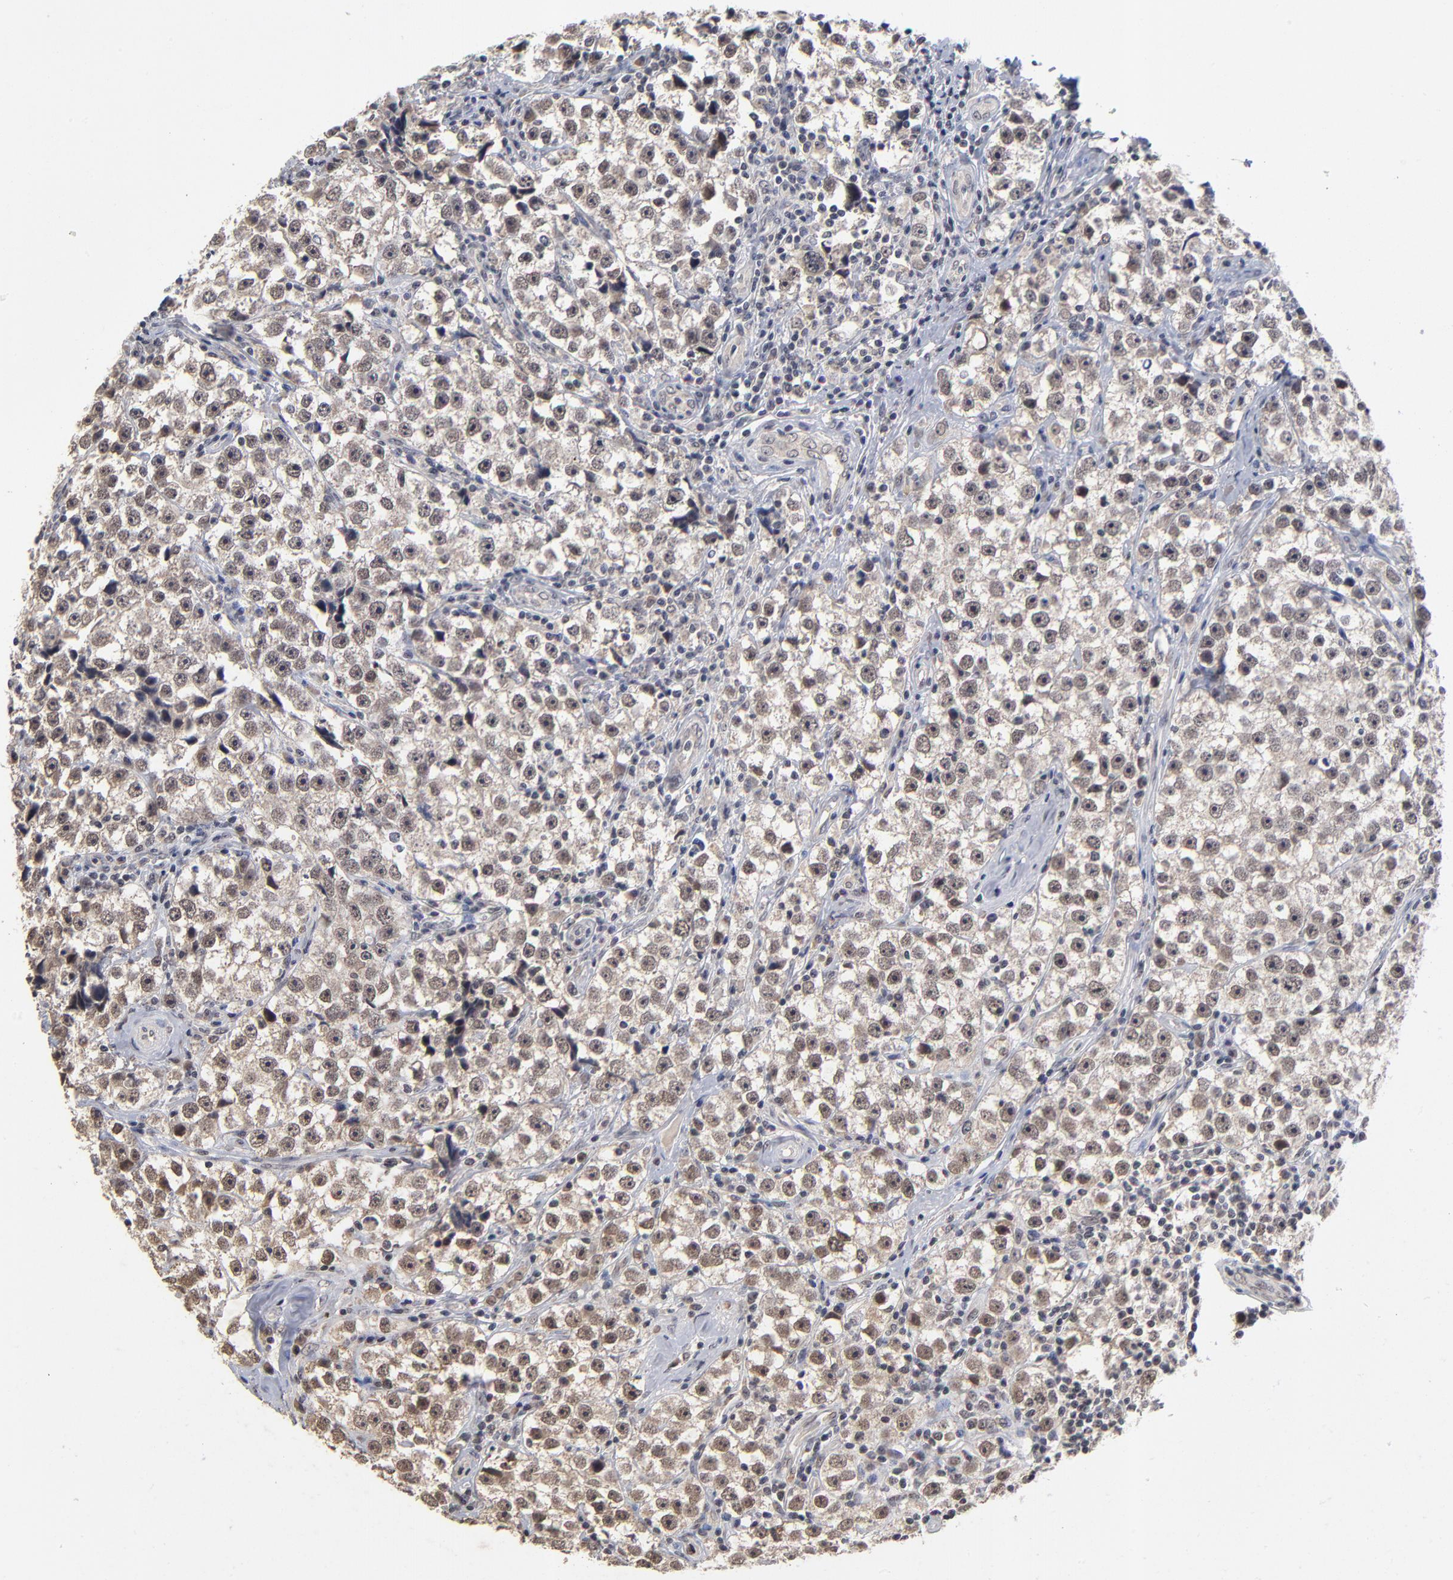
{"staining": {"intensity": "weak", "quantity": ">75%", "location": "cytoplasmic/membranous,nuclear"}, "tissue": "testis cancer", "cell_type": "Tumor cells", "image_type": "cancer", "snomed": [{"axis": "morphology", "description": "Seminoma, NOS"}, {"axis": "topography", "description": "Testis"}], "caption": "Human testis cancer (seminoma) stained for a protein (brown) exhibits weak cytoplasmic/membranous and nuclear positive staining in approximately >75% of tumor cells.", "gene": "WSB1", "patient": {"sex": "male", "age": 32}}